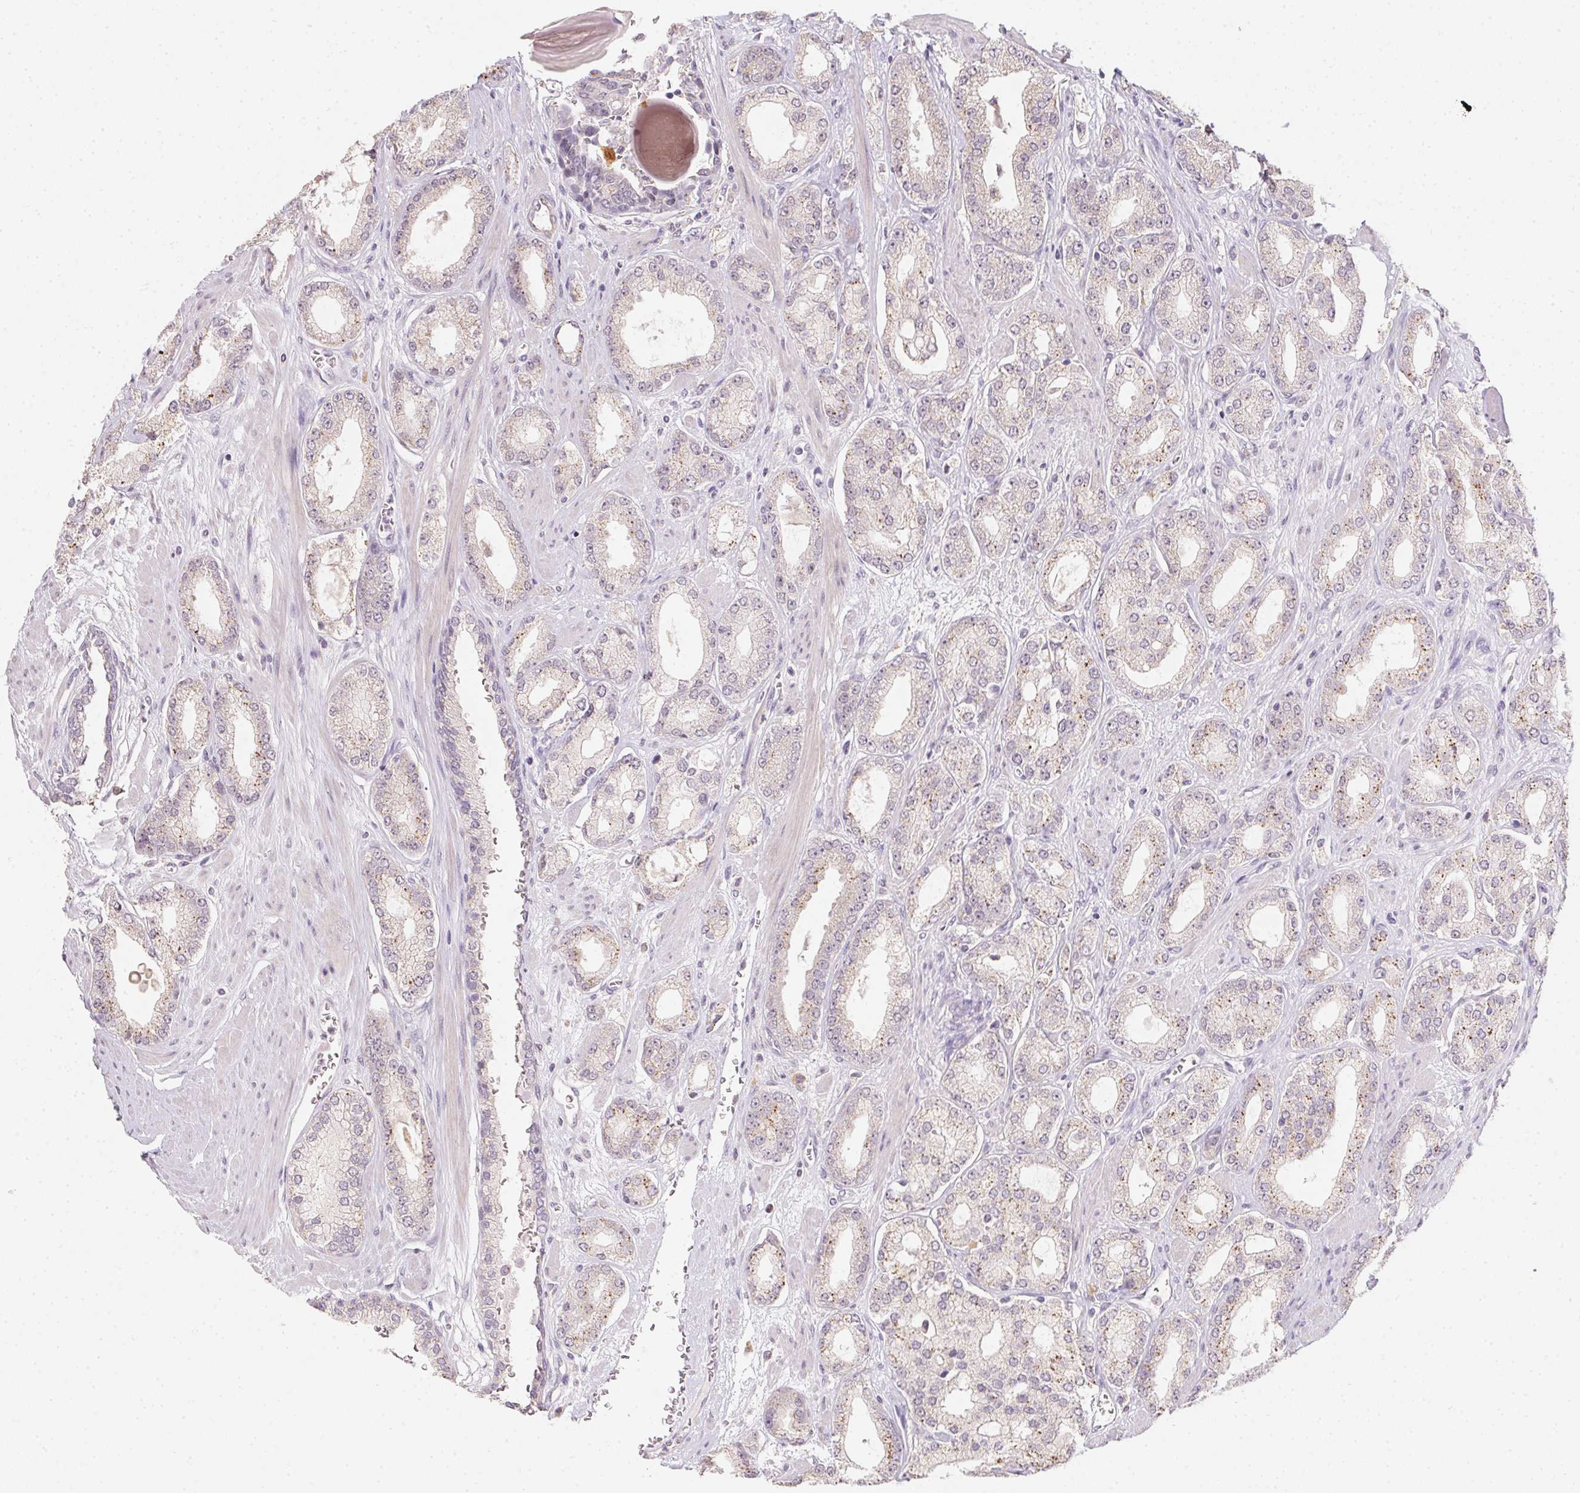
{"staining": {"intensity": "moderate", "quantity": "<25%", "location": "cytoplasmic/membranous"}, "tissue": "prostate cancer", "cell_type": "Tumor cells", "image_type": "cancer", "snomed": [{"axis": "morphology", "description": "Adenocarcinoma, High grade"}, {"axis": "topography", "description": "Prostate"}], "caption": "Approximately <25% of tumor cells in adenocarcinoma (high-grade) (prostate) display moderate cytoplasmic/membranous protein staining as visualized by brown immunohistochemical staining.", "gene": "SLC6A18", "patient": {"sex": "male", "age": 64}}